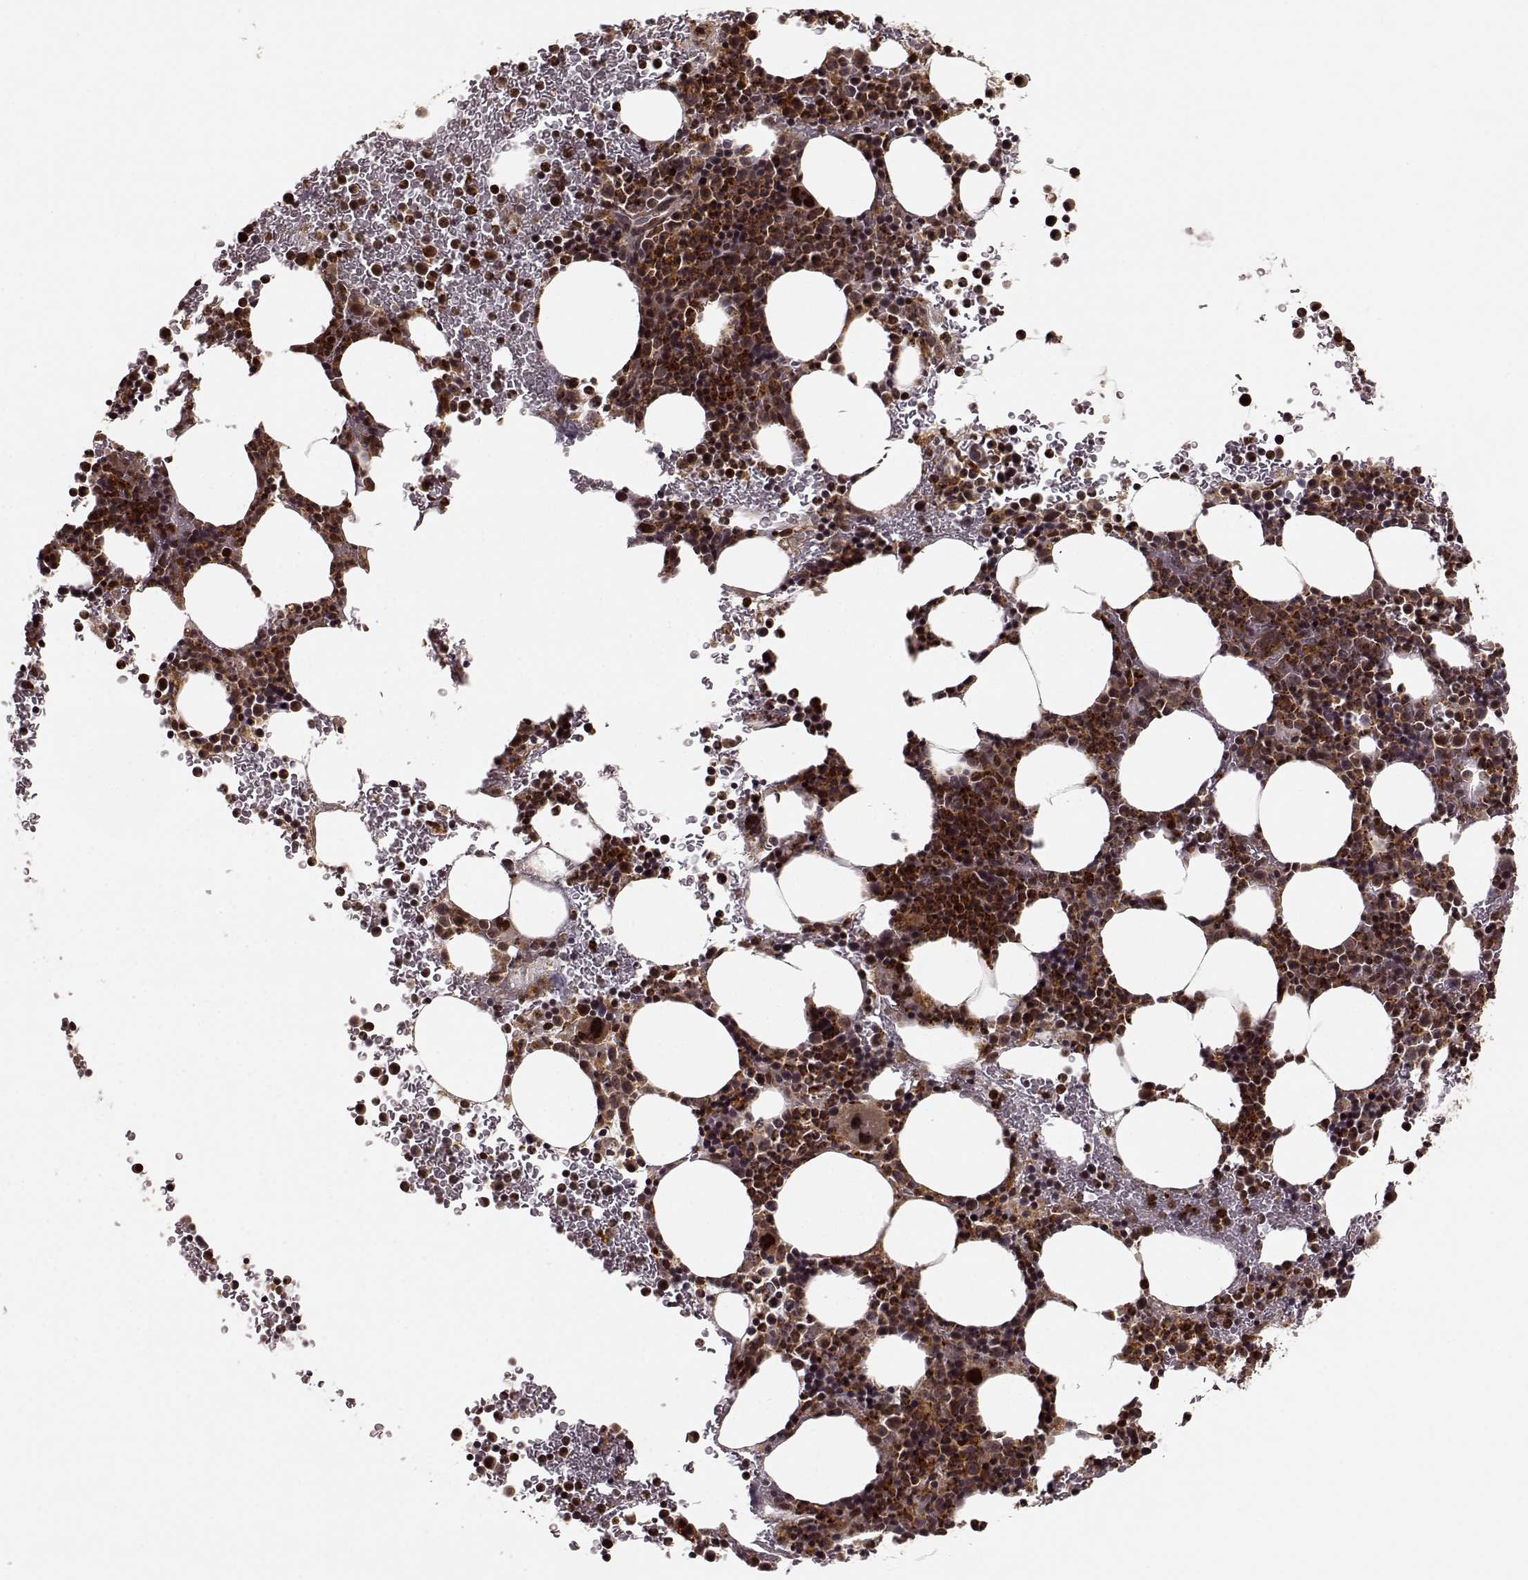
{"staining": {"intensity": "strong", "quantity": ">75%", "location": "cytoplasmic/membranous,nuclear"}, "tissue": "bone marrow", "cell_type": "Hematopoietic cells", "image_type": "normal", "snomed": [{"axis": "morphology", "description": "Normal tissue, NOS"}, {"axis": "topography", "description": "Bone marrow"}], "caption": "Strong cytoplasmic/membranous,nuclear protein expression is appreciated in approximately >75% of hematopoietic cells in bone marrow.", "gene": "SLC12A9", "patient": {"sex": "male", "age": 72}}